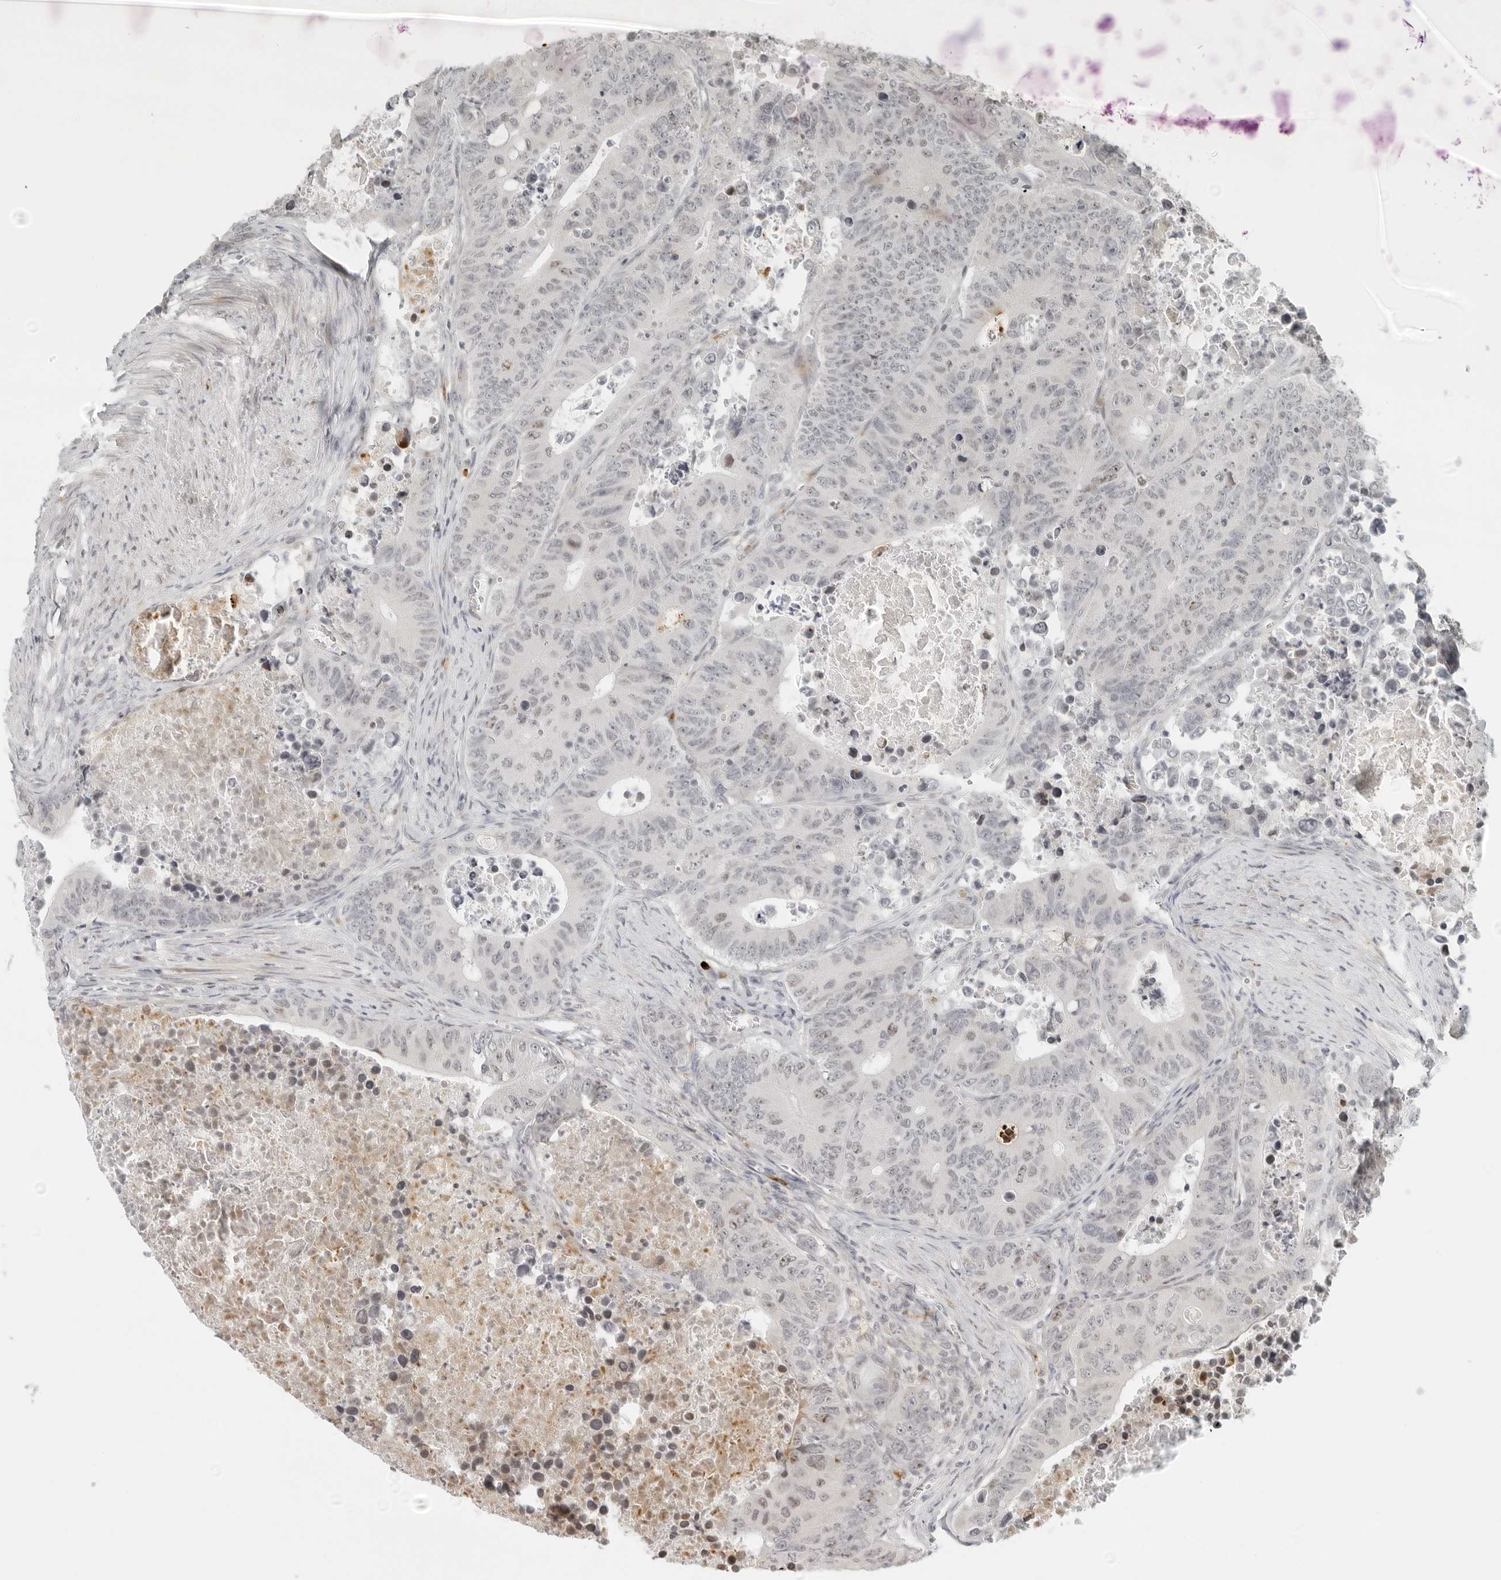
{"staining": {"intensity": "weak", "quantity": "25%-75%", "location": "nuclear"}, "tissue": "colorectal cancer", "cell_type": "Tumor cells", "image_type": "cancer", "snomed": [{"axis": "morphology", "description": "Adenocarcinoma, NOS"}, {"axis": "topography", "description": "Colon"}], "caption": "A photomicrograph showing weak nuclear positivity in approximately 25%-75% of tumor cells in colorectal cancer, as visualized by brown immunohistochemical staining.", "gene": "ZNF678", "patient": {"sex": "male", "age": 87}}